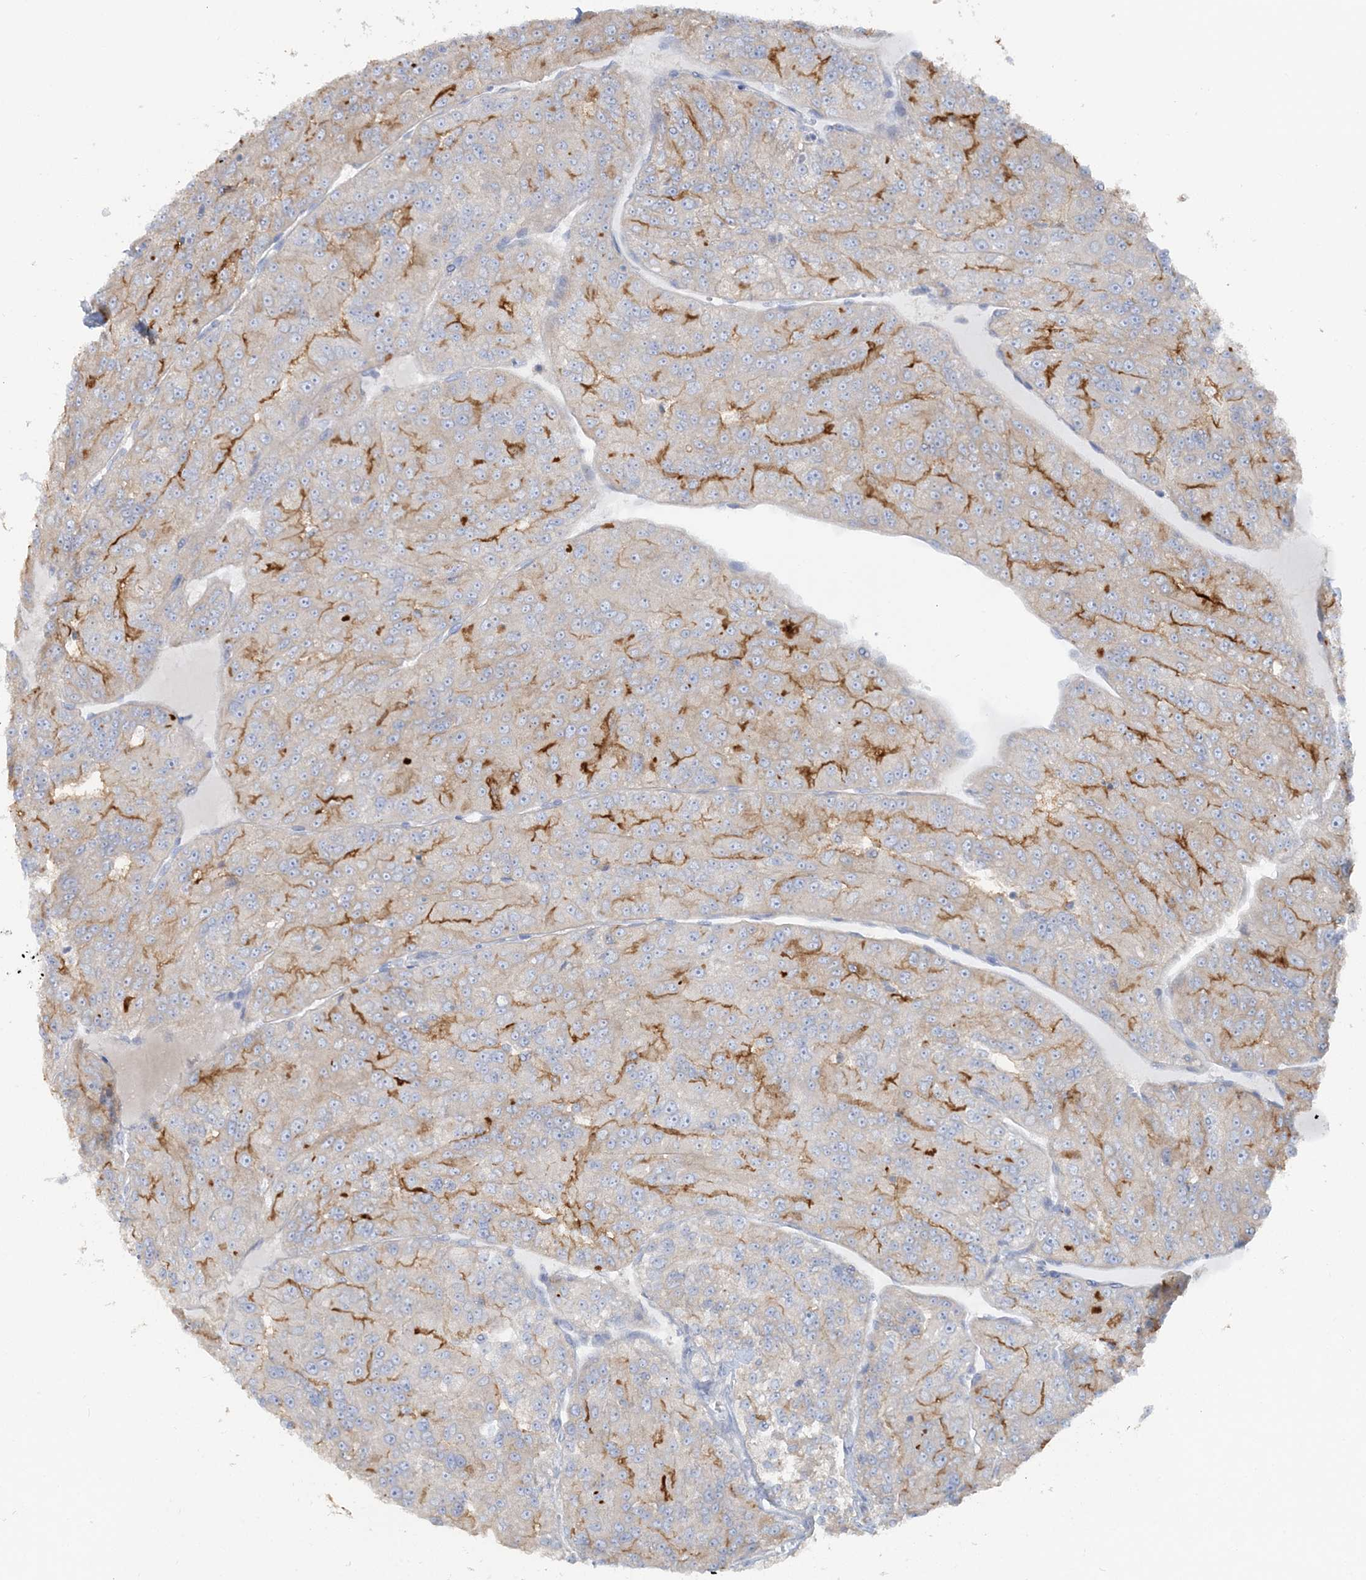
{"staining": {"intensity": "moderate", "quantity": "<25%", "location": "cytoplasmic/membranous"}, "tissue": "renal cancer", "cell_type": "Tumor cells", "image_type": "cancer", "snomed": [{"axis": "morphology", "description": "Adenocarcinoma, NOS"}, {"axis": "topography", "description": "Kidney"}], "caption": "Immunohistochemistry micrograph of neoplastic tissue: renal adenocarcinoma stained using IHC exhibits low levels of moderate protein expression localized specifically in the cytoplasmic/membranous of tumor cells, appearing as a cytoplasmic/membranous brown color.", "gene": "TBC1D5", "patient": {"sex": "female", "age": 63}}